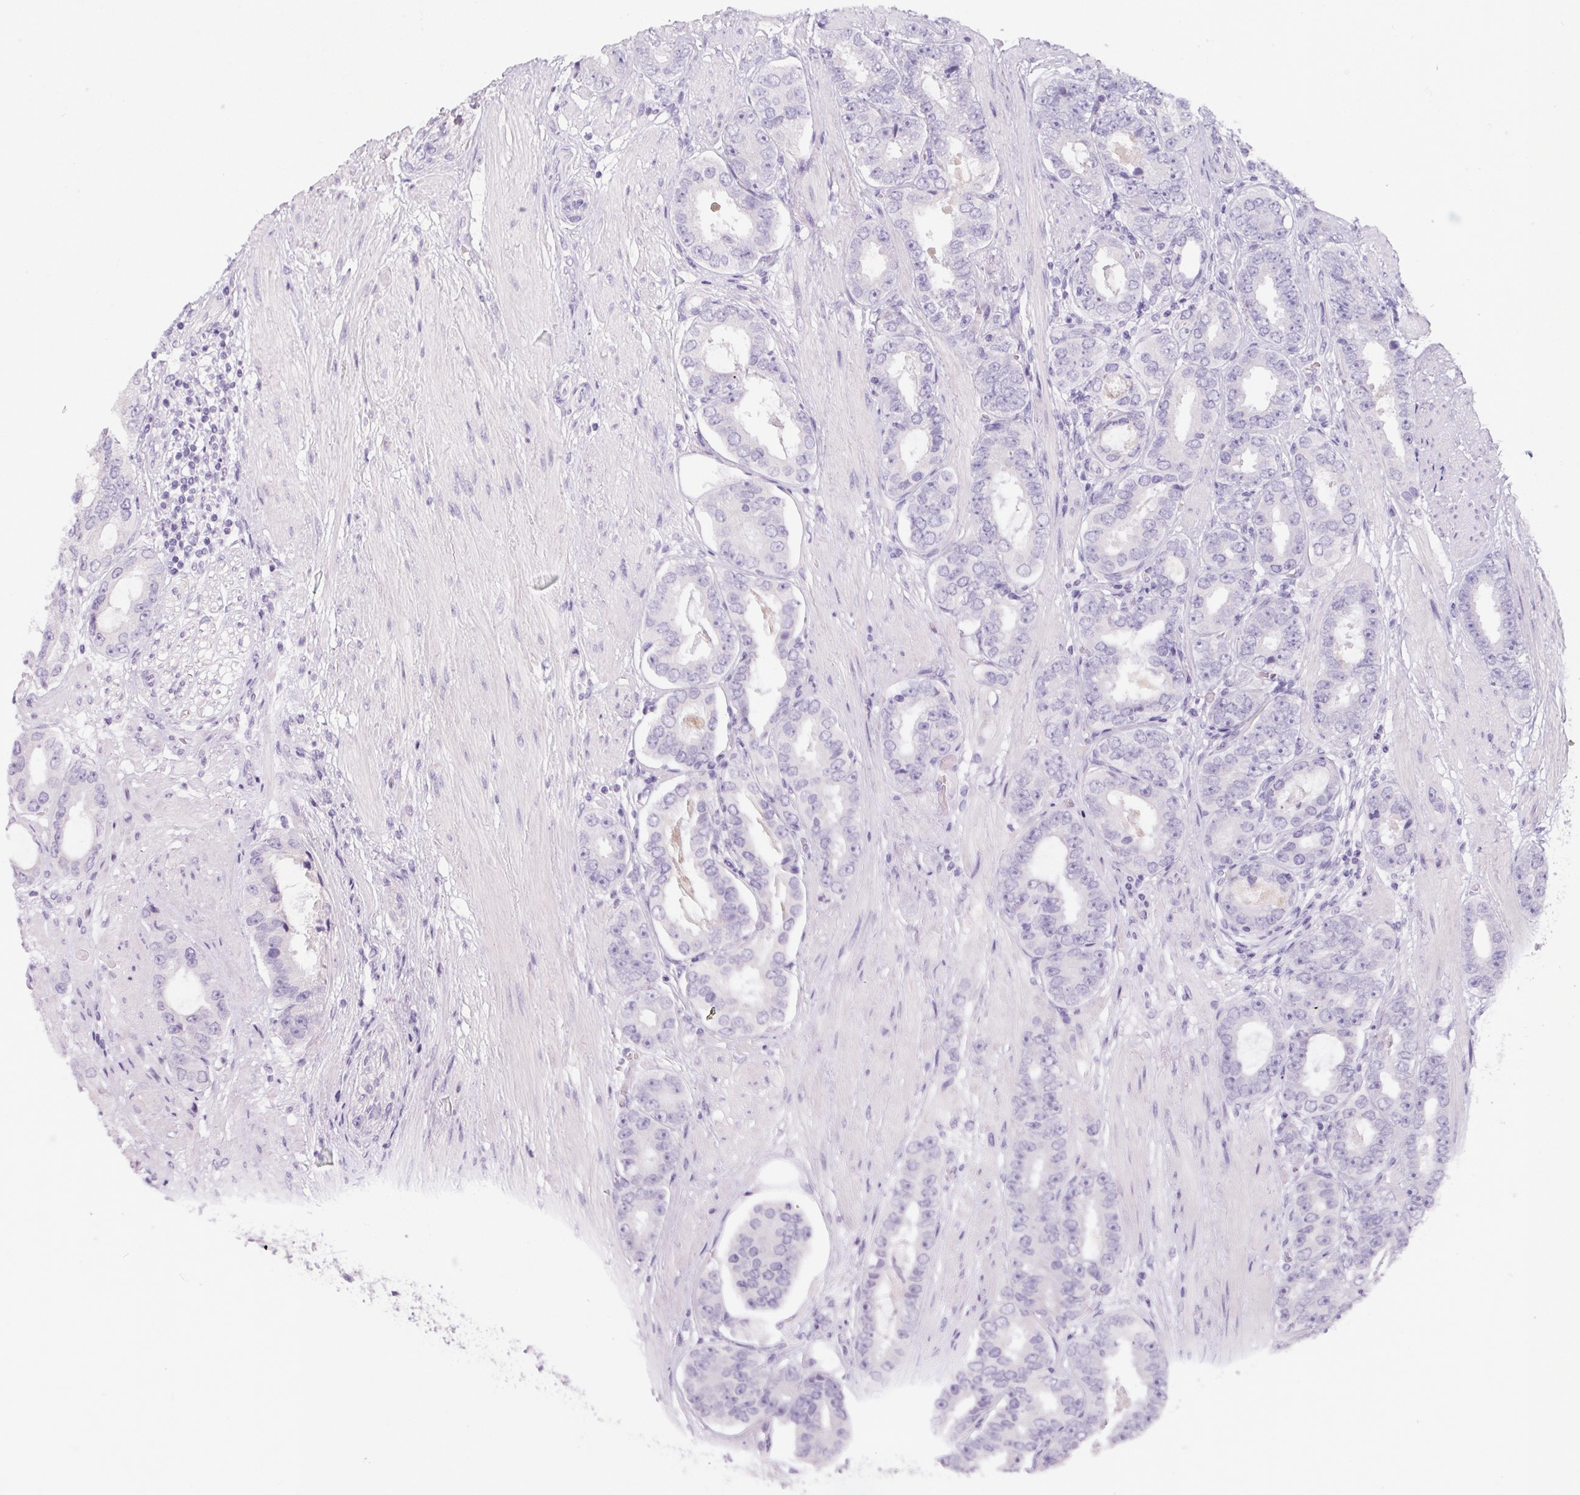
{"staining": {"intensity": "negative", "quantity": "none", "location": "none"}, "tissue": "prostate cancer", "cell_type": "Tumor cells", "image_type": "cancer", "snomed": [{"axis": "morphology", "description": "Adenocarcinoma, High grade"}, {"axis": "topography", "description": "Prostate"}], "caption": "This is an immunohistochemistry (IHC) histopathology image of prostate adenocarcinoma (high-grade). There is no staining in tumor cells.", "gene": "RPTN", "patient": {"sex": "male", "age": 63}}